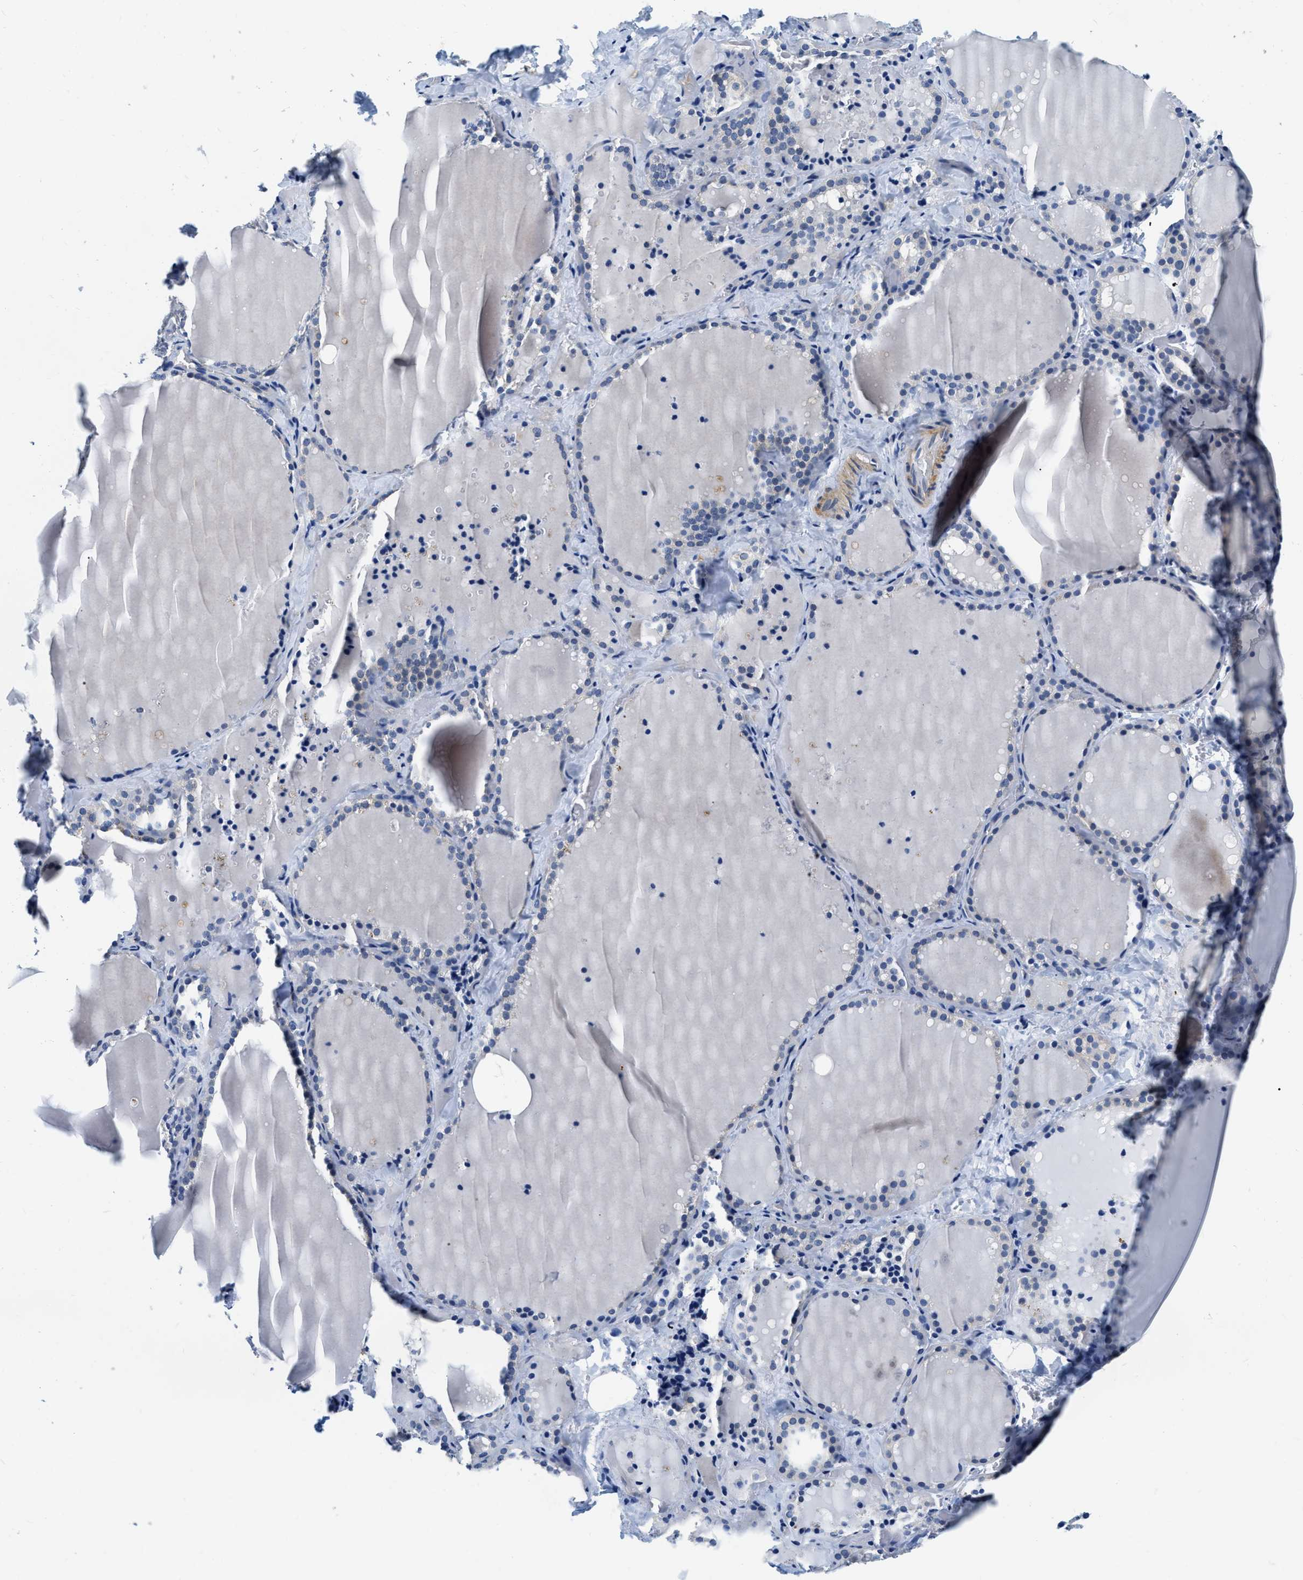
{"staining": {"intensity": "negative", "quantity": "none", "location": "none"}, "tissue": "thyroid gland", "cell_type": "Glandular cells", "image_type": "normal", "snomed": [{"axis": "morphology", "description": "Normal tissue, NOS"}, {"axis": "topography", "description": "Thyroid gland"}], "caption": "This is an immunohistochemistry histopathology image of benign thyroid gland. There is no positivity in glandular cells.", "gene": "EIF2AK2", "patient": {"sex": "female", "age": 22}}